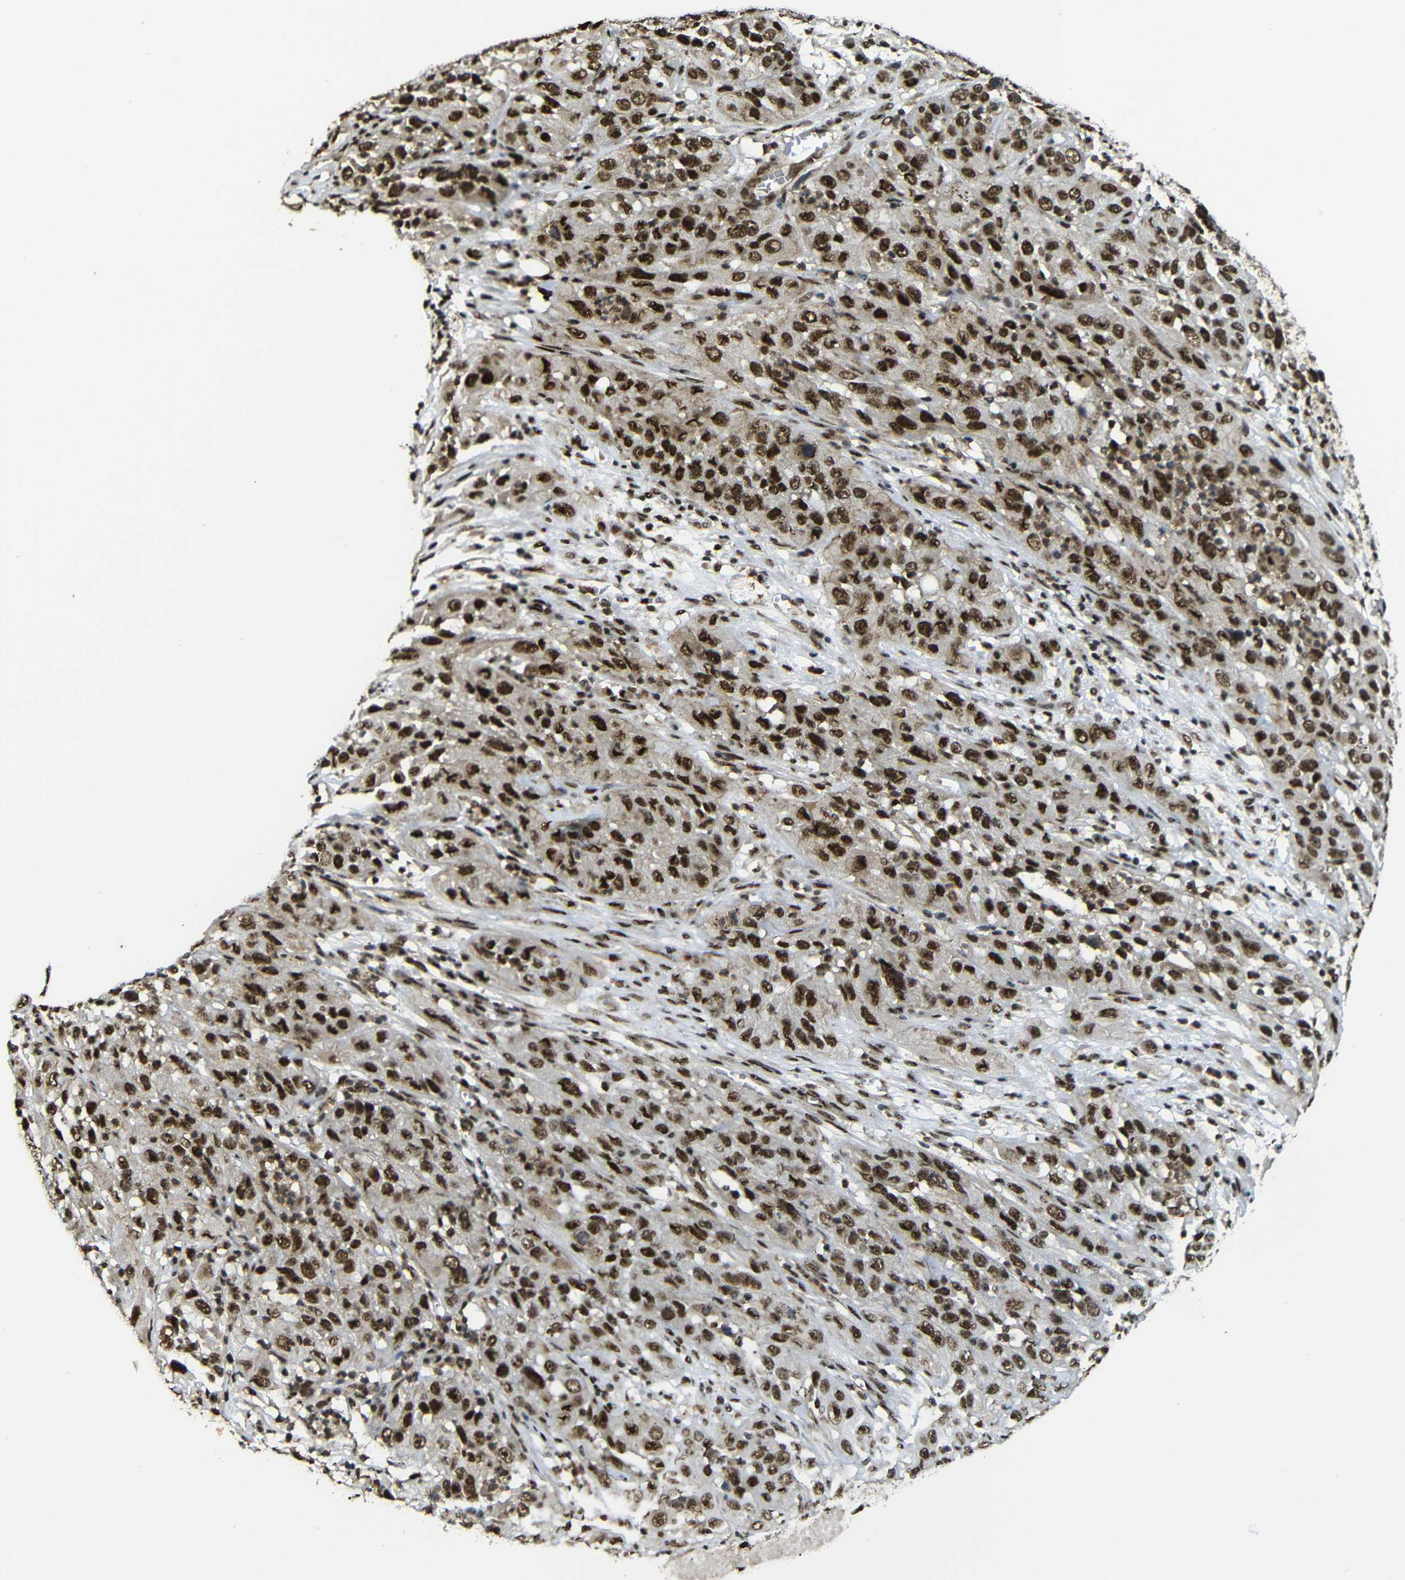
{"staining": {"intensity": "strong", "quantity": ">75%", "location": "cytoplasmic/membranous,nuclear"}, "tissue": "cervical cancer", "cell_type": "Tumor cells", "image_type": "cancer", "snomed": [{"axis": "morphology", "description": "Squamous cell carcinoma, NOS"}, {"axis": "topography", "description": "Cervix"}], "caption": "This is an image of IHC staining of cervical cancer, which shows strong staining in the cytoplasmic/membranous and nuclear of tumor cells.", "gene": "TCF7L2", "patient": {"sex": "female", "age": 32}}